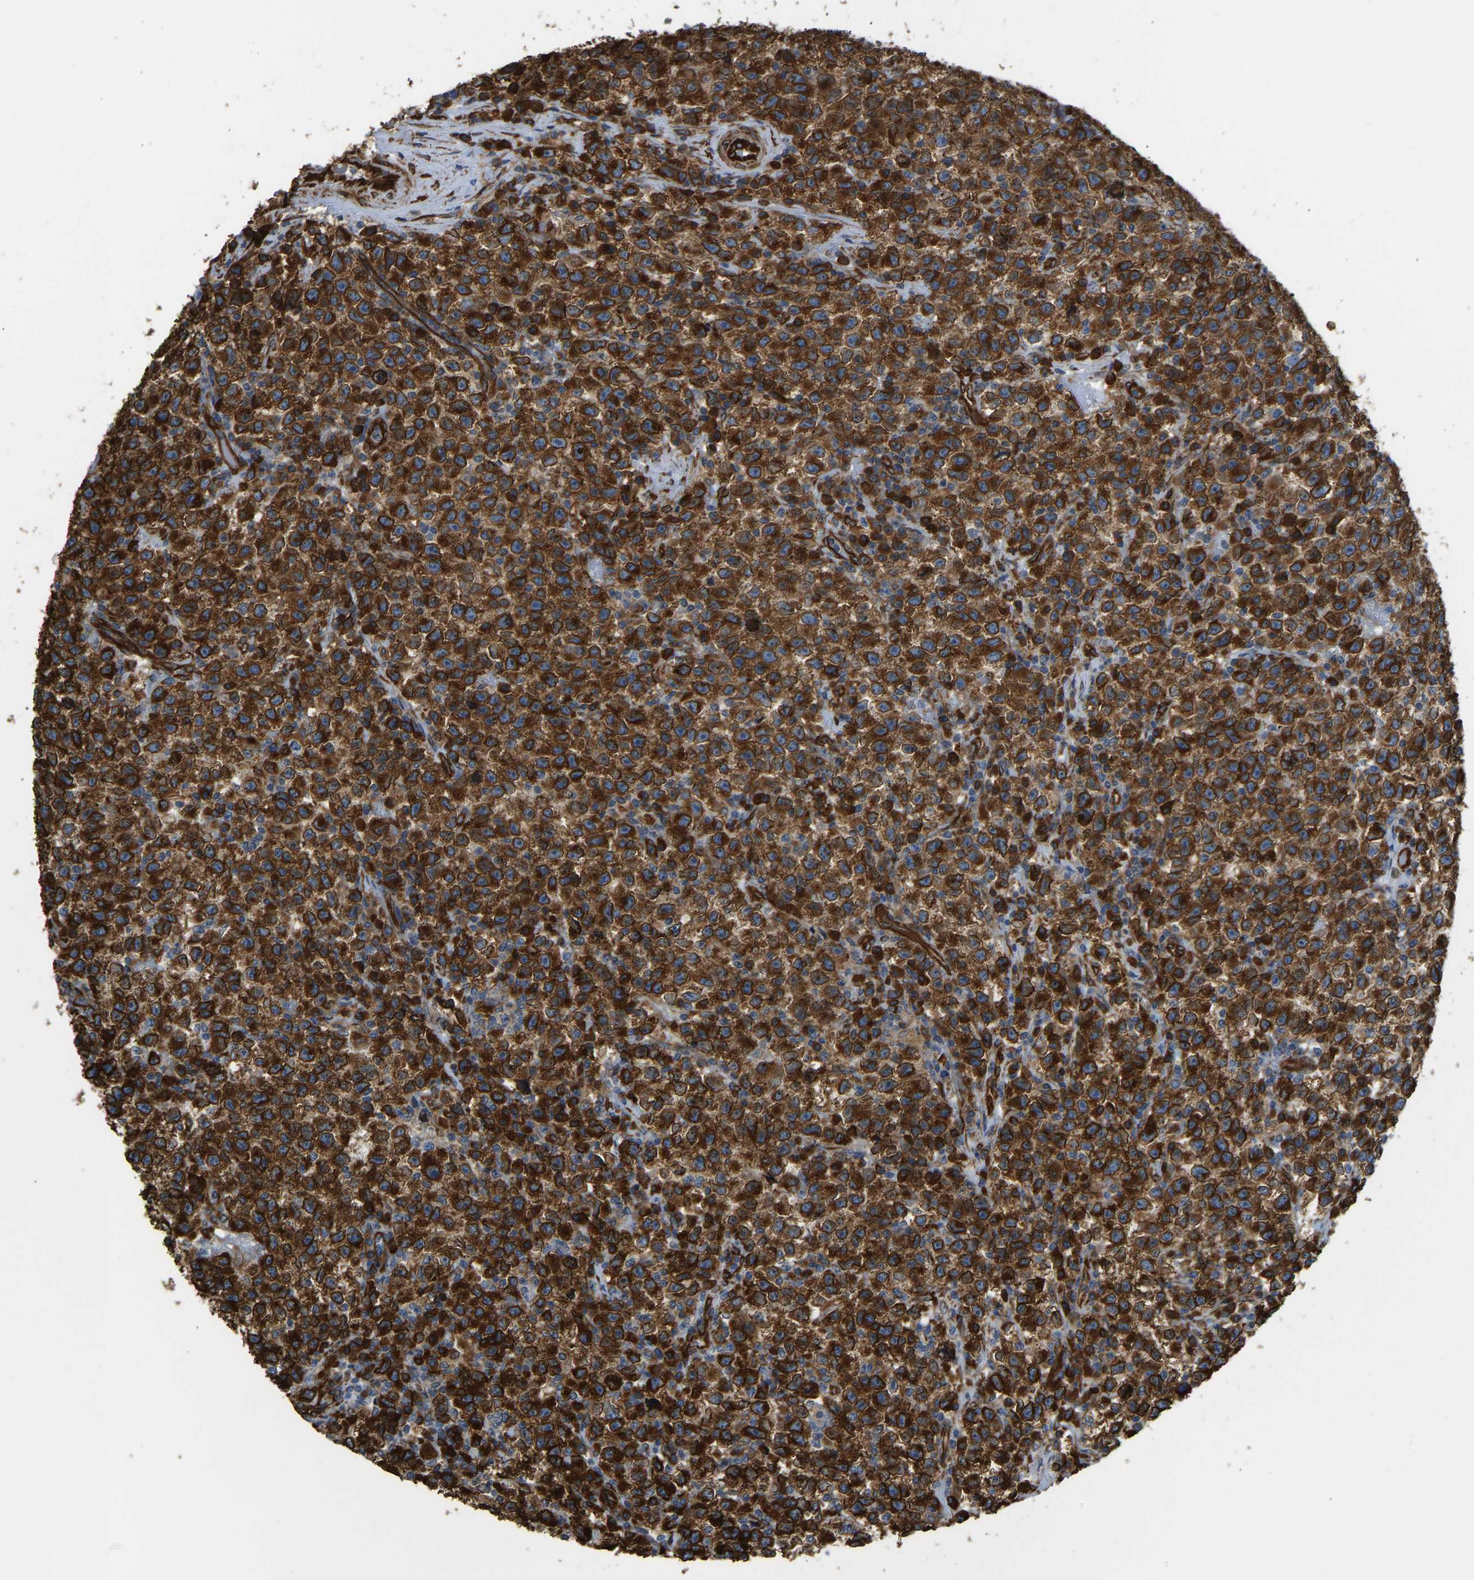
{"staining": {"intensity": "strong", "quantity": ">75%", "location": "cytoplasmic/membranous,nuclear"}, "tissue": "testis cancer", "cell_type": "Tumor cells", "image_type": "cancer", "snomed": [{"axis": "morphology", "description": "Seminoma, NOS"}, {"axis": "topography", "description": "Testis"}], "caption": "Protein staining reveals strong cytoplasmic/membranous and nuclear expression in about >75% of tumor cells in testis cancer. (brown staining indicates protein expression, while blue staining denotes nuclei).", "gene": "BEX3", "patient": {"sex": "male", "age": 22}}